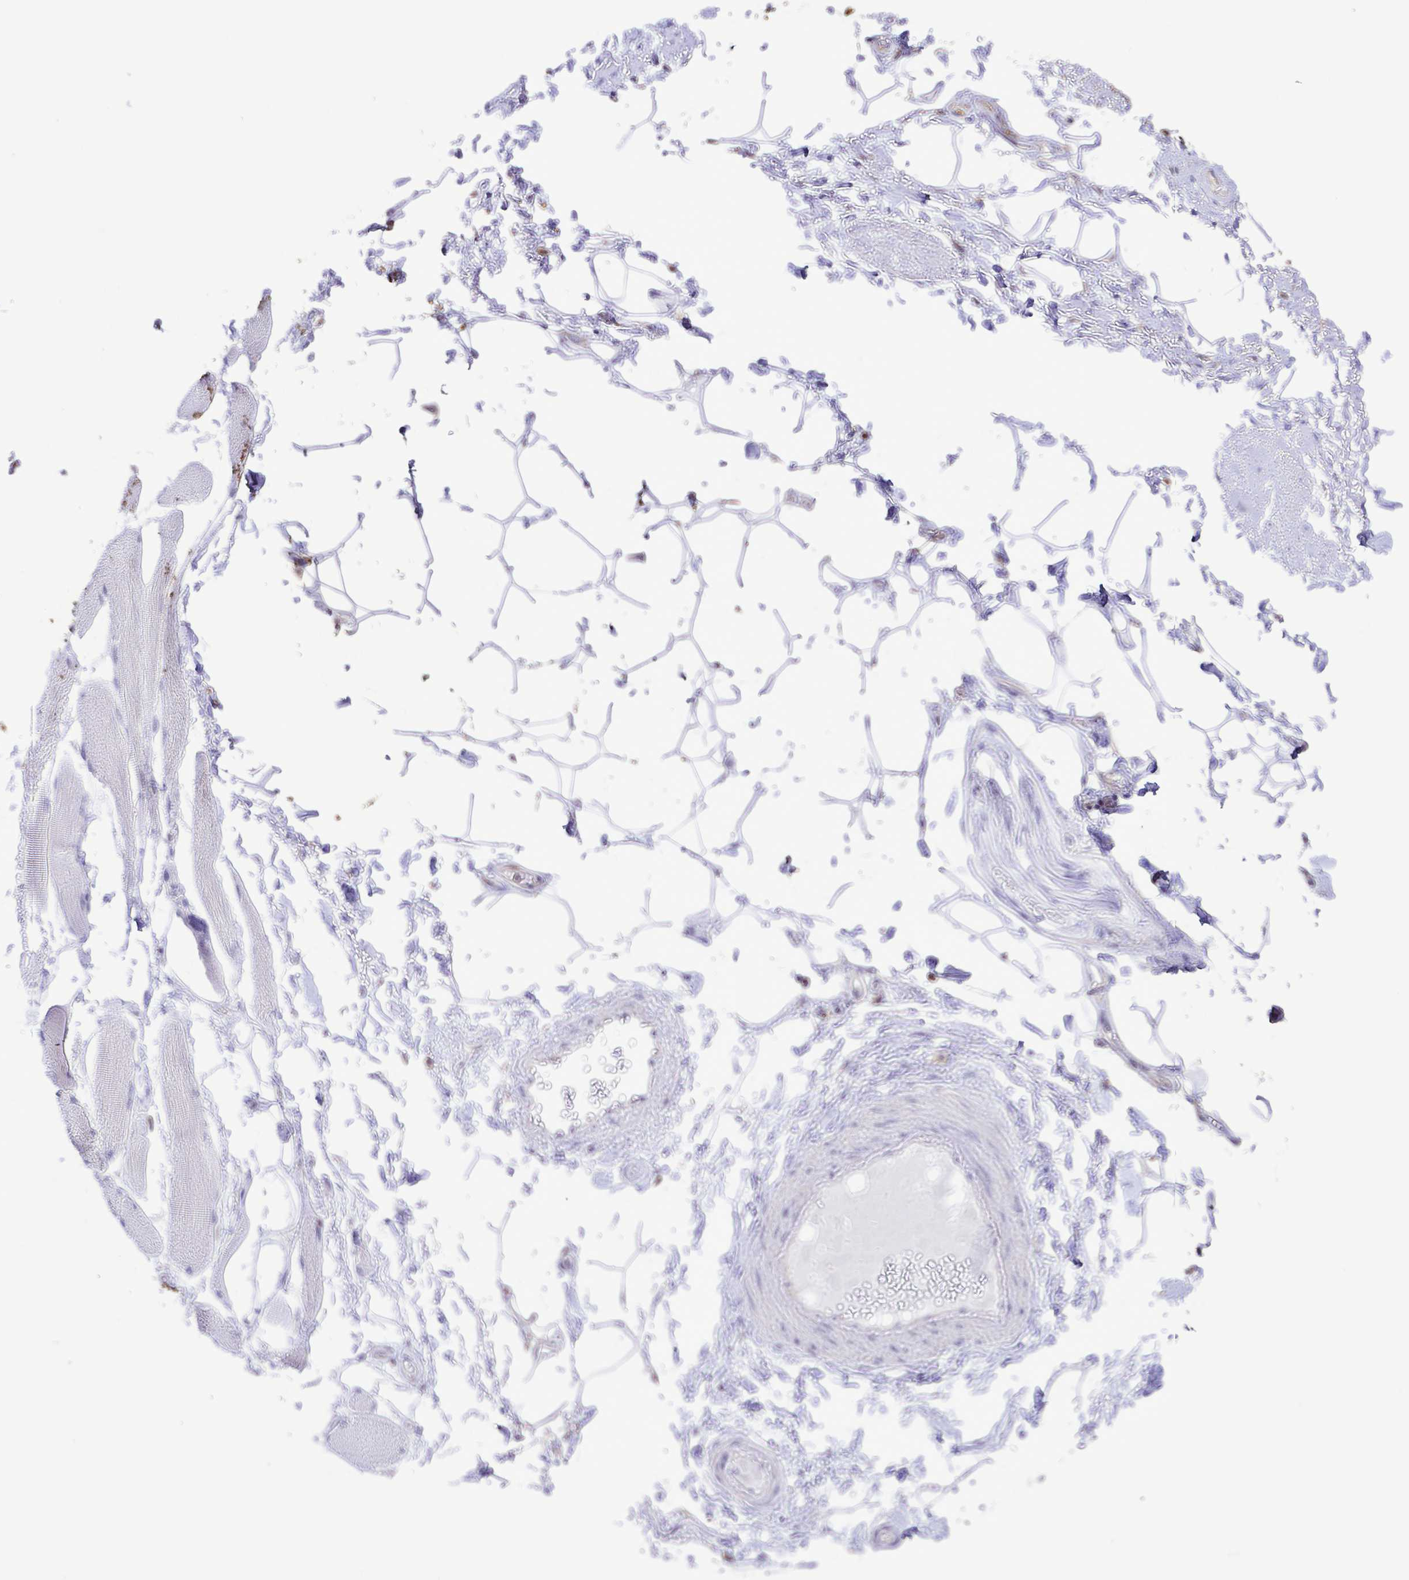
{"staining": {"intensity": "negative", "quantity": "none", "location": "none"}, "tissue": "adipose tissue", "cell_type": "Adipocytes", "image_type": "normal", "snomed": [{"axis": "morphology", "description": "Normal tissue, NOS"}, {"axis": "topography", "description": "Peripheral nerve tissue"}], "caption": "Immunohistochemical staining of unremarkable adipose tissue demonstrates no significant expression in adipocytes.", "gene": "CYP17A1", "patient": {"sex": "male", "age": 51}}